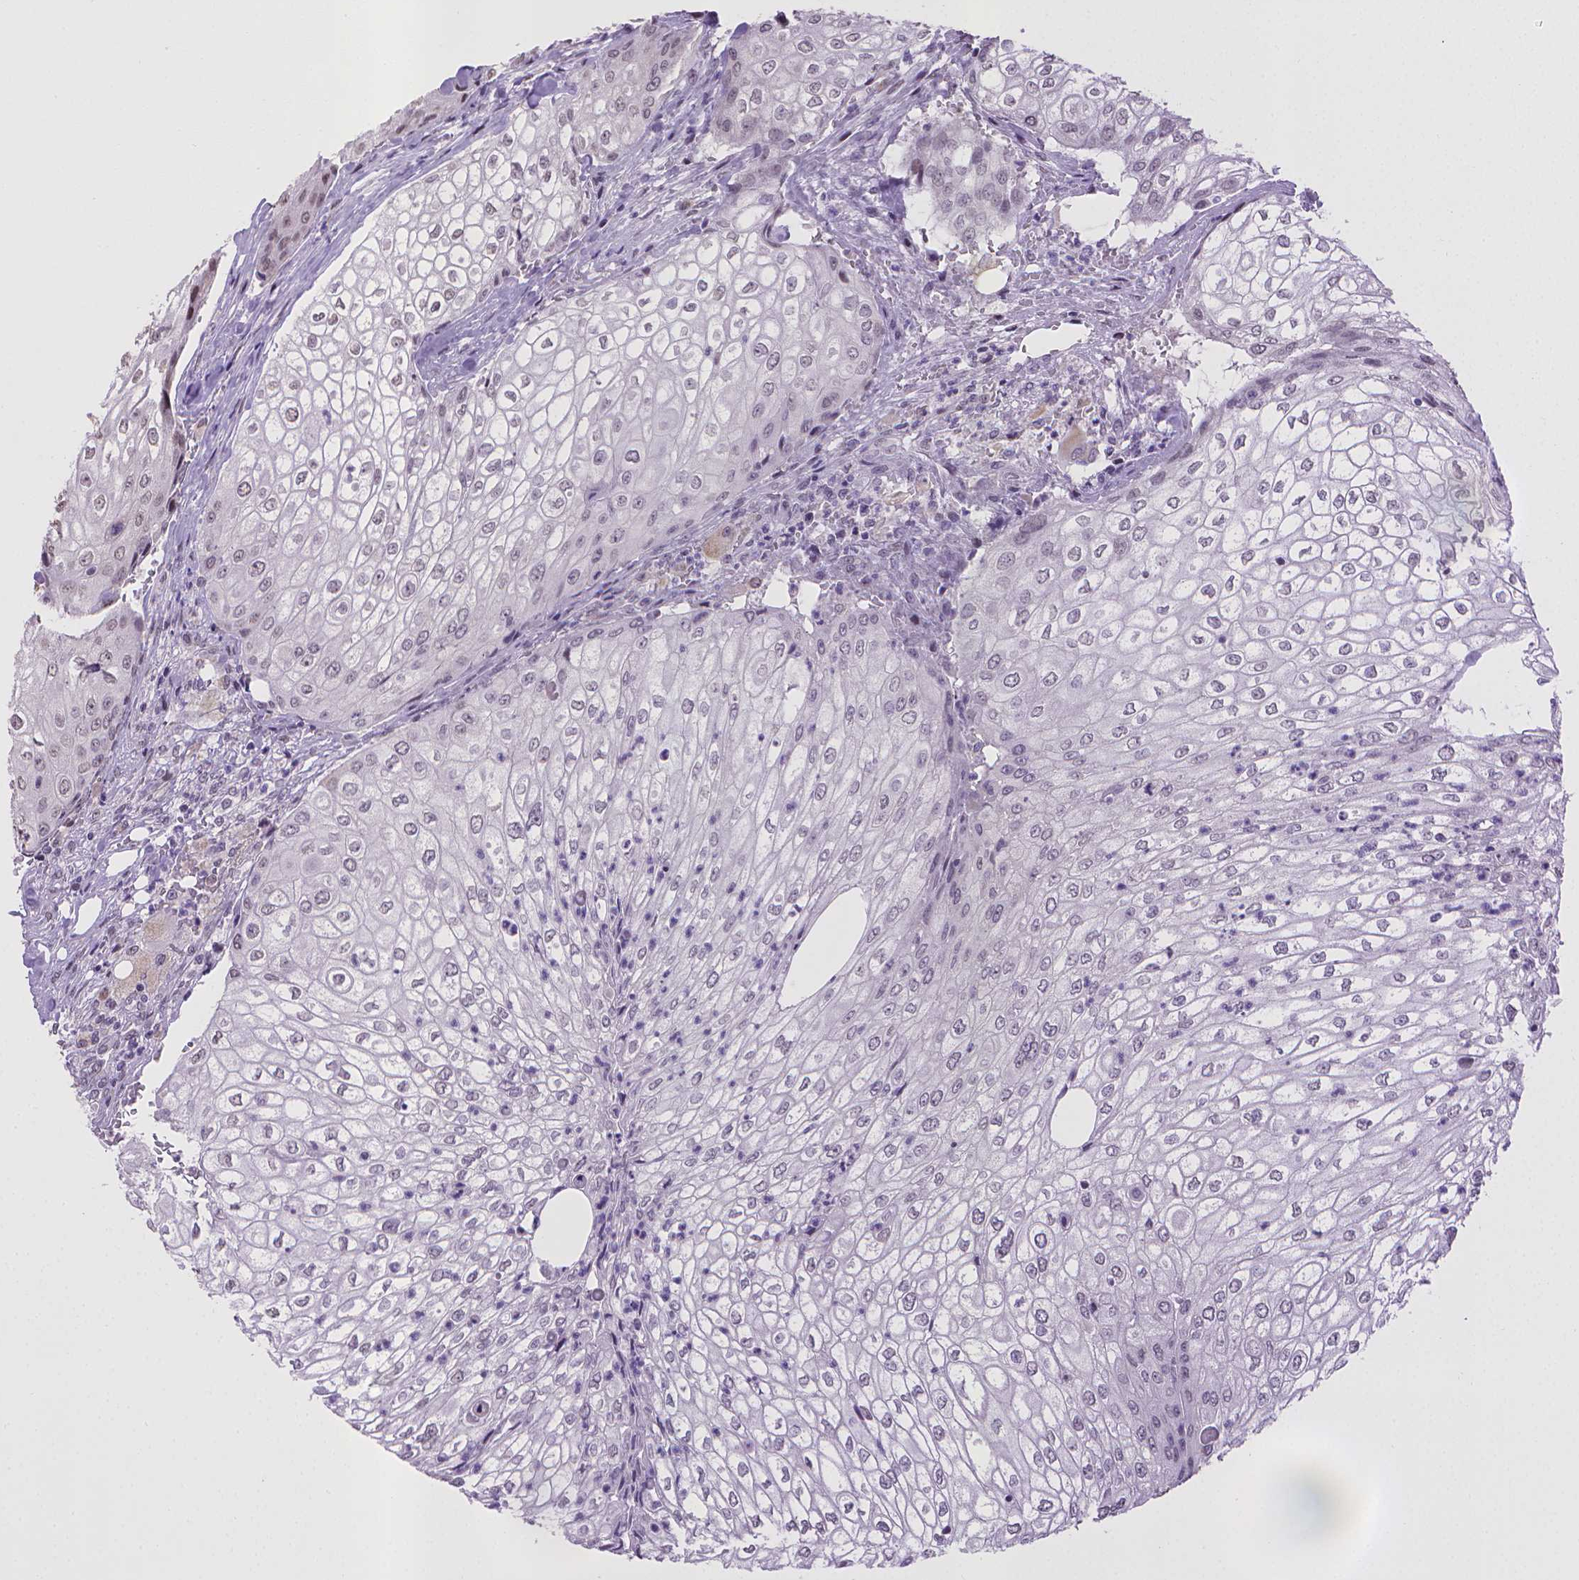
{"staining": {"intensity": "negative", "quantity": "none", "location": "none"}, "tissue": "urothelial cancer", "cell_type": "Tumor cells", "image_type": "cancer", "snomed": [{"axis": "morphology", "description": "Urothelial carcinoma, High grade"}, {"axis": "topography", "description": "Urinary bladder"}], "caption": "Immunohistochemical staining of urothelial cancer shows no significant staining in tumor cells.", "gene": "KMO", "patient": {"sex": "male", "age": 62}}